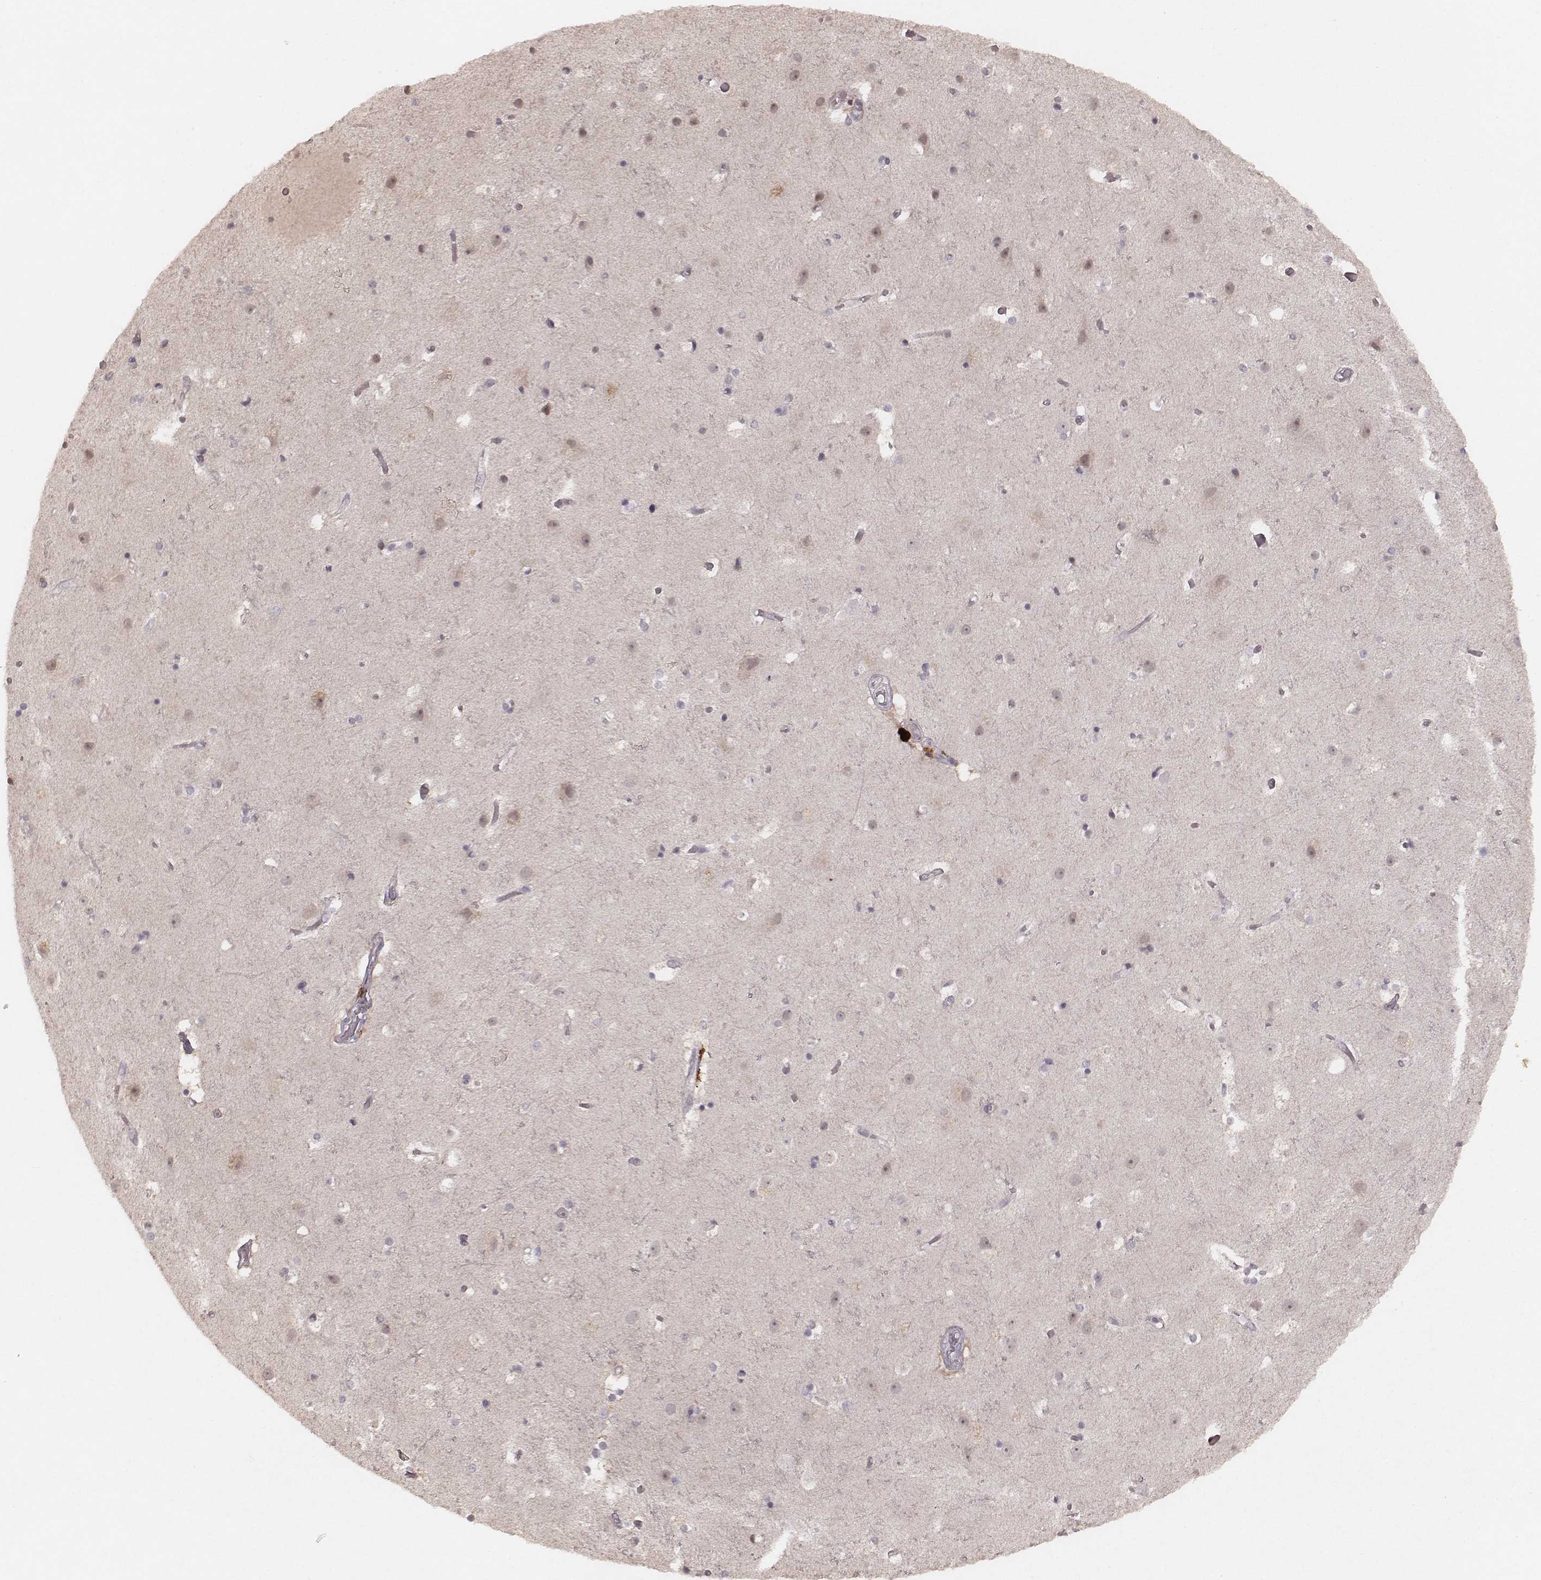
{"staining": {"intensity": "negative", "quantity": "none", "location": "none"}, "tissue": "cerebral cortex", "cell_type": "Endothelial cells", "image_type": "normal", "snomed": [{"axis": "morphology", "description": "Normal tissue, NOS"}, {"axis": "topography", "description": "Cerebral cortex"}], "caption": "An immunohistochemistry (IHC) image of benign cerebral cortex is shown. There is no staining in endothelial cells of cerebral cortex. Nuclei are stained in blue.", "gene": "FAM13B", "patient": {"sex": "female", "age": 52}}